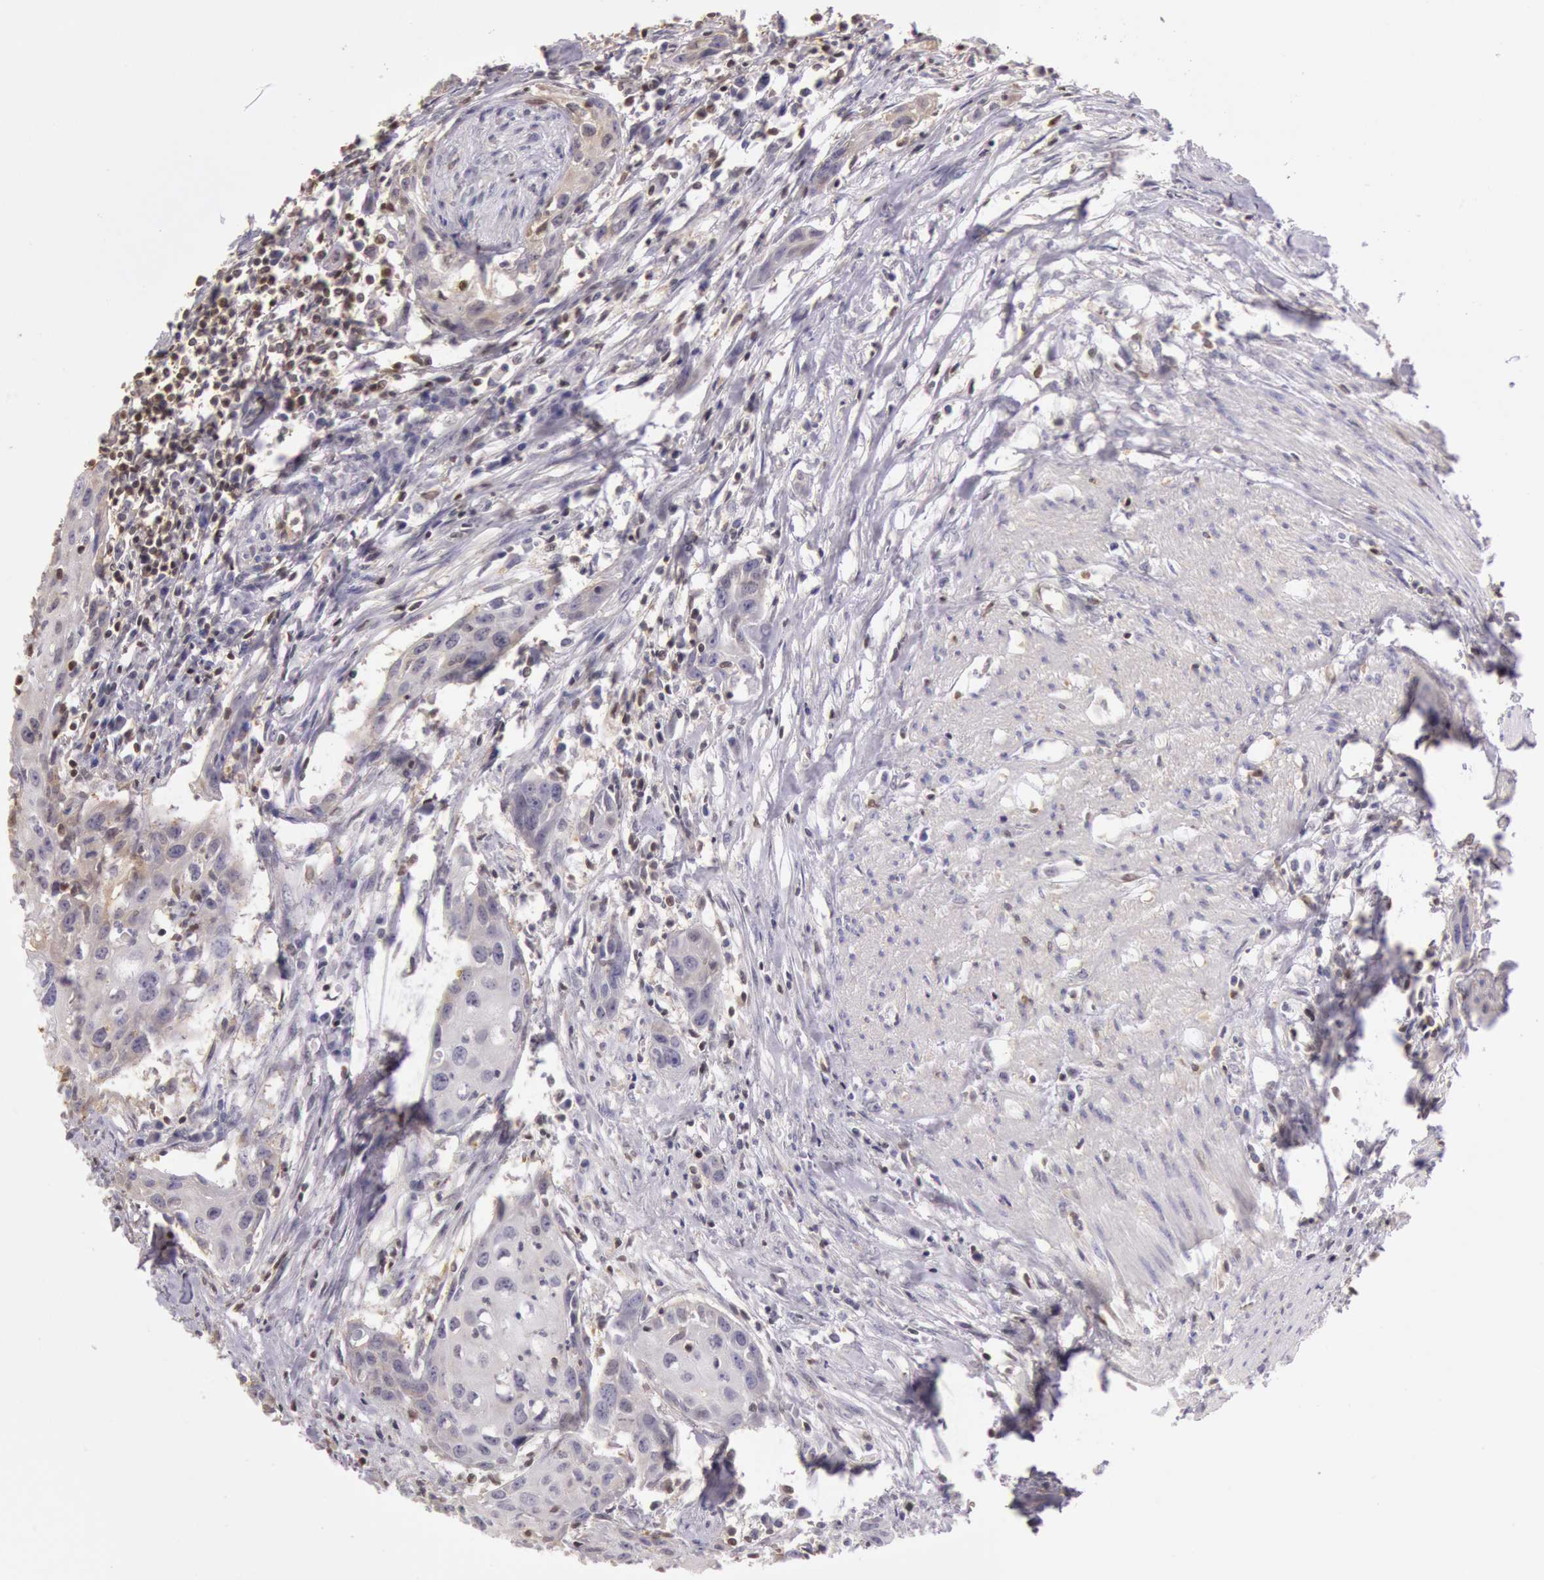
{"staining": {"intensity": "weak", "quantity": "25%-75%", "location": "cytoplasmic/membranous"}, "tissue": "urothelial cancer", "cell_type": "Tumor cells", "image_type": "cancer", "snomed": [{"axis": "morphology", "description": "Urothelial carcinoma, High grade"}, {"axis": "topography", "description": "Urinary bladder"}], "caption": "DAB immunohistochemical staining of urothelial carcinoma (high-grade) displays weak cytoplasmic/membranous protein positivity in approximately 25%-75% of tumor cells.", "gene": "HIF1A", "patient": {"sex": "male", "age": 54}}